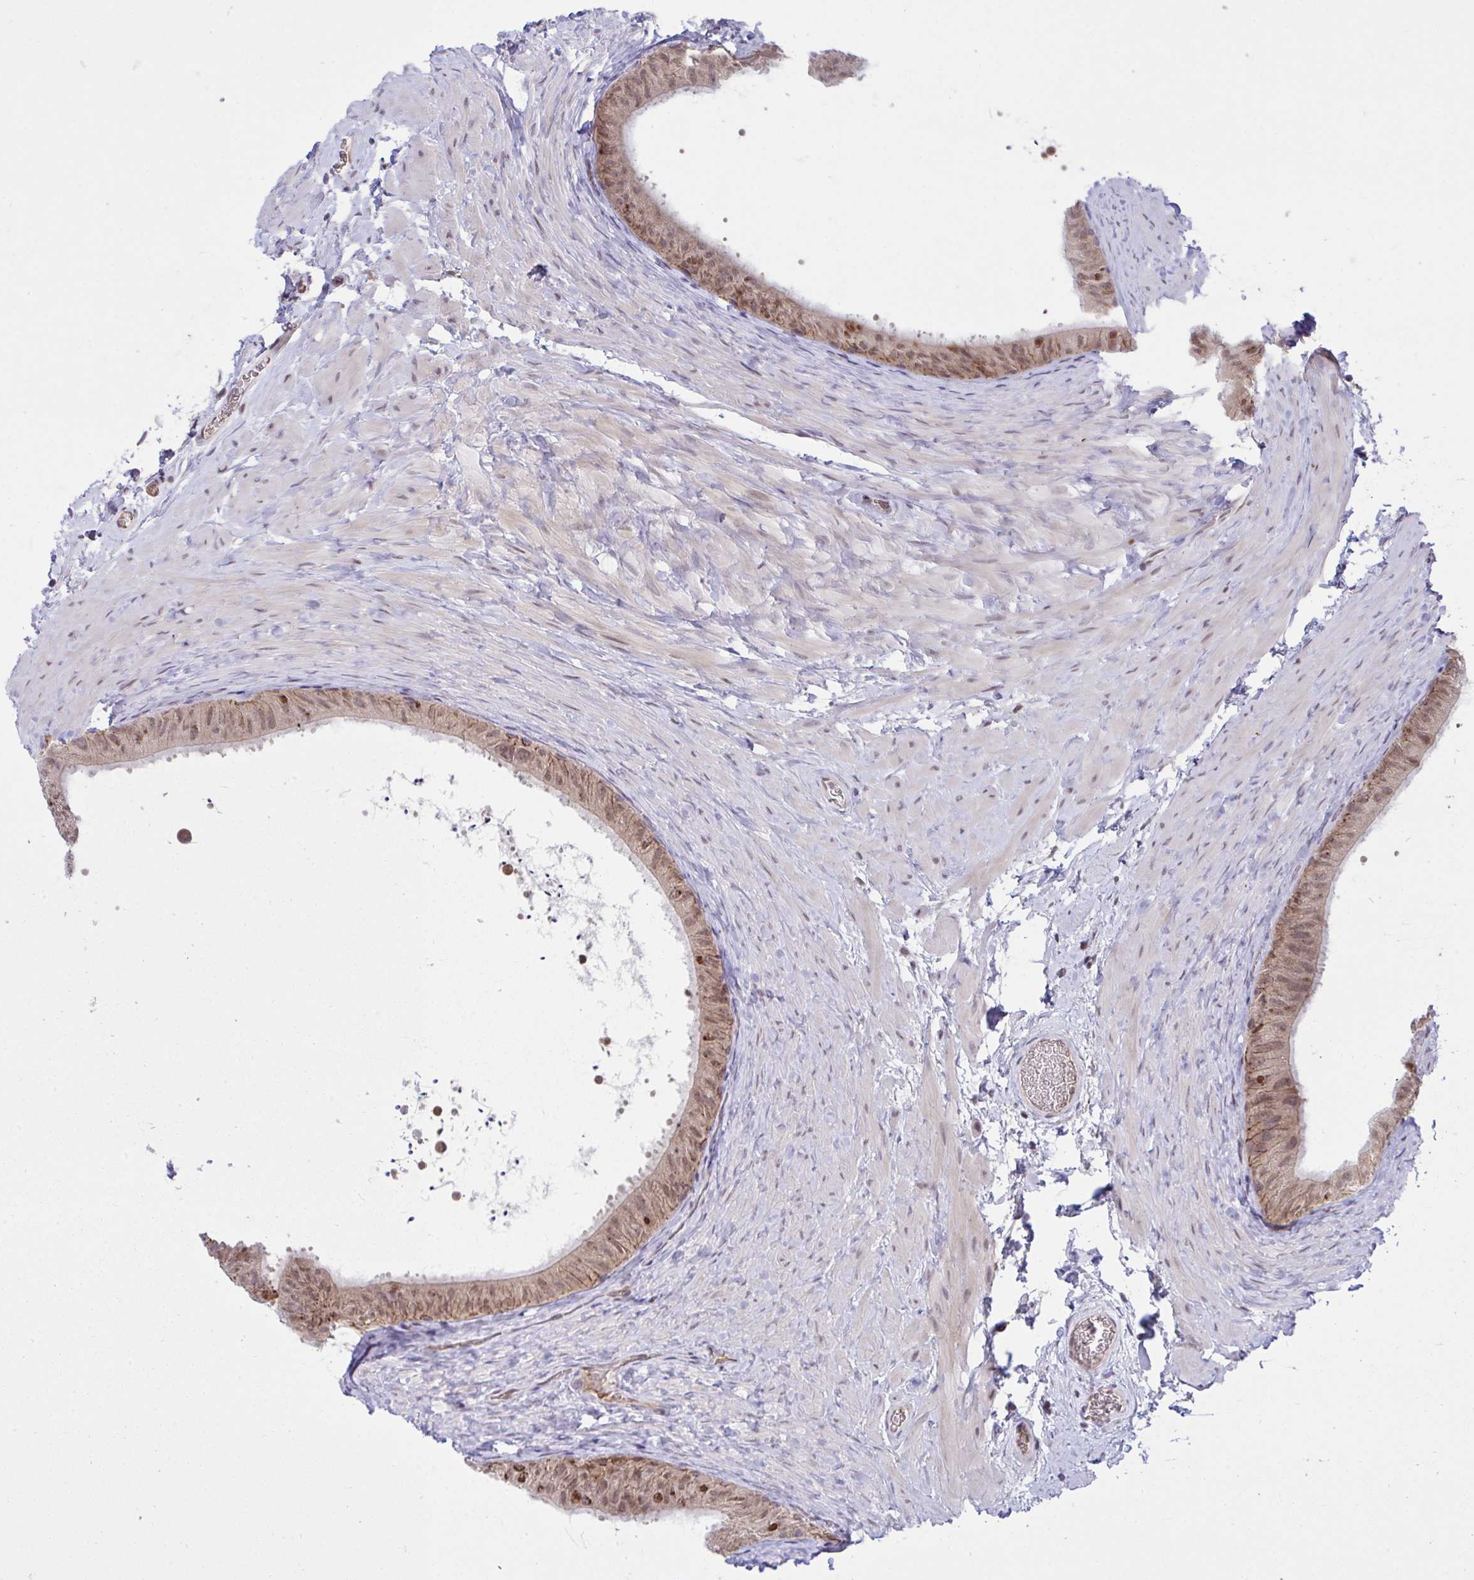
{"staining": {"intensity": "moderate", "quantity": ">75%", "location": "cytoplasmic/membranous,nuclear"}, "tissue": "epididymis", "cell_type": "Glandular cells", "image_type": "normal", "snomed": [{"axis": "morphology", "description": "Normal tissue, NOS"}, {"axis": "topography", "description": "Epididymis, spermatic cord, NOS"}, {"axis": "topography", "description": "Epididymis"}], "caption": "Epididymis stained with DAB (3,3'-diaminobenzidine) immunohistochemistry reveals medium levels of moderate cytoplasmic/membranous,nuclear expression in about >75% of glandular cells. (DAB IHC with brightfield microscopy, high magnification).", "gene": "C9orf64", "patient": {"sex": "male", "age": 31}}